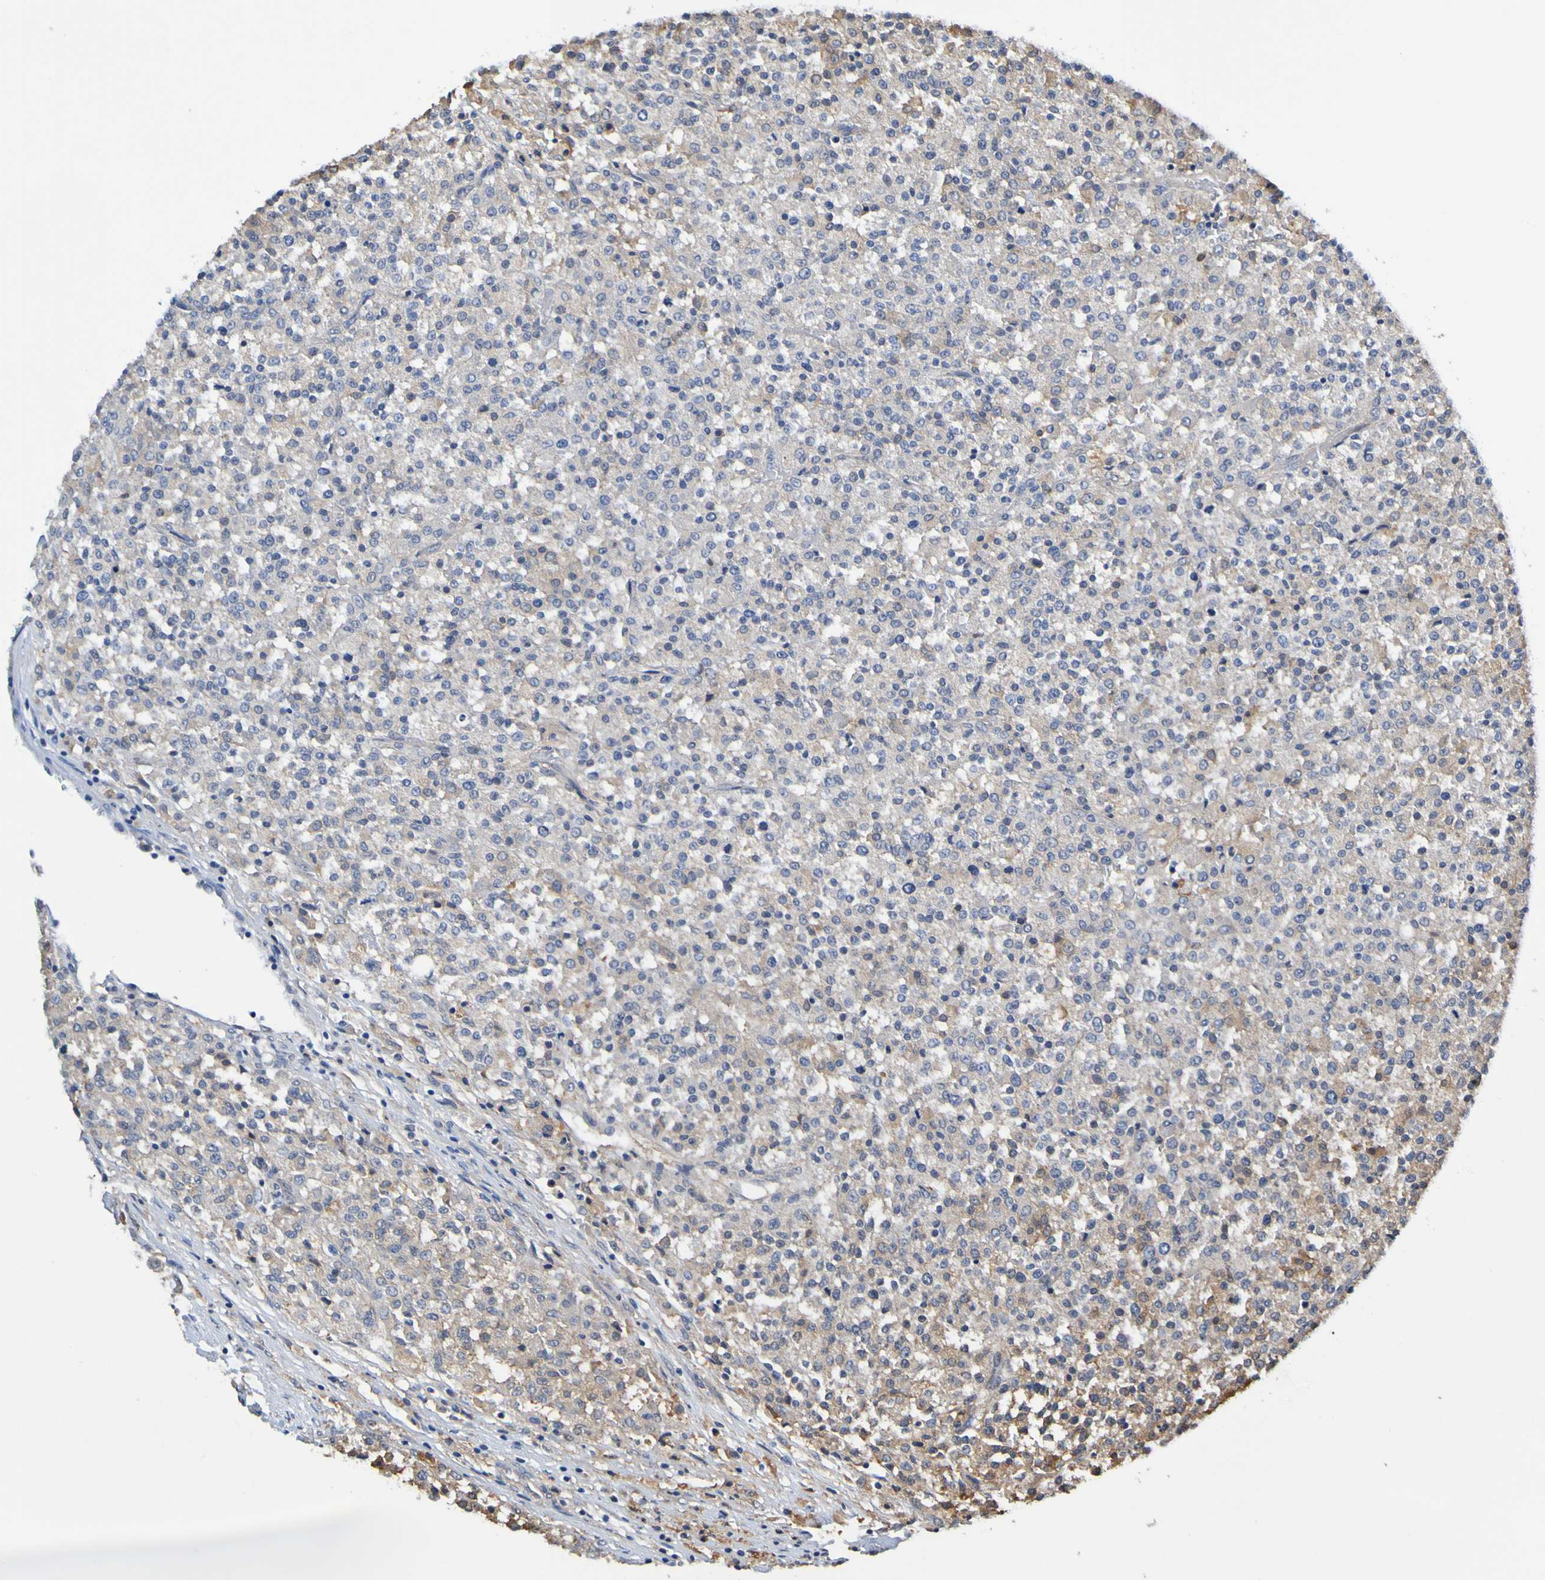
{"staining": {"intensity": "weak", "quantity": ">75%", "location": "cytoplasmic/membranous"}, "tissue": "testis cancer", "cell_type": "Tumor cells", "image_type": "cancer", "snomed": [{"axis": "morphology", "description": "Seminoma, NOS"}, {"axis": "topography", "description": "Testis"}], "caption": "Seminoma (testis) stained with a brown dye shows weak cytoplasmic/membranous positive expression in about >75% of tumor cells.", "gene": "METAP2", "patient": {"sex": "male", "age": 59}}